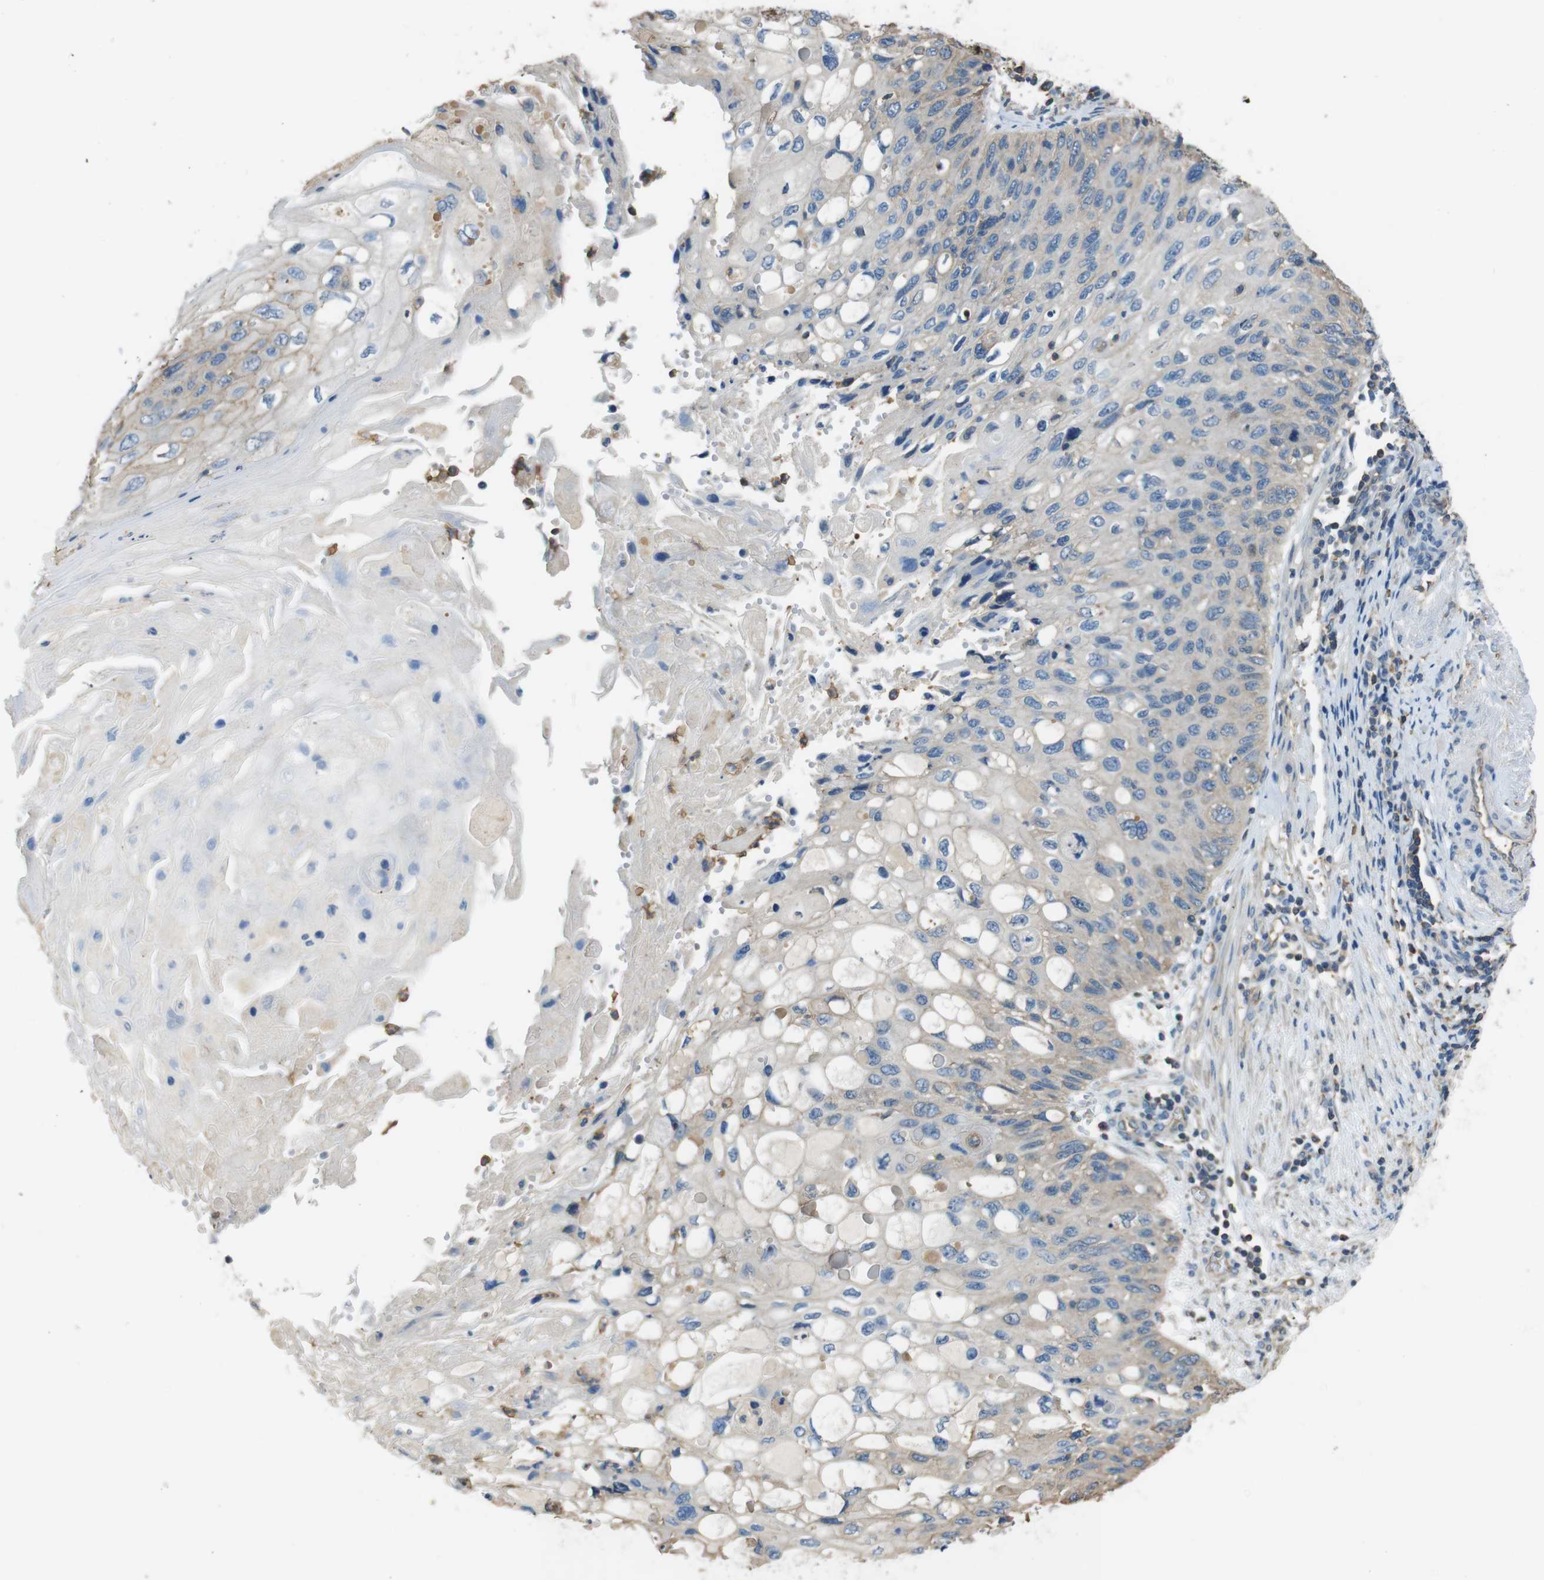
{"staining": {"intensity": "weak", "quantity": "<25%", "location": "cytoplasmic/membranous"}, "tissue": "cervical cancer", "cell_type": "Tumor cells", "image_type": "cancer", "snomed": [{"axis": "morphology", "description": "Squamous cell carcinoma, NOS"}, {"axis": "topography", "description": "Cervix"}], "caption": "An image of cervical cancer stained for a protein reveals no brown staining in tumor cells.", "gene": "FCAR", "patient": {"sex": "female", "age": 70}}